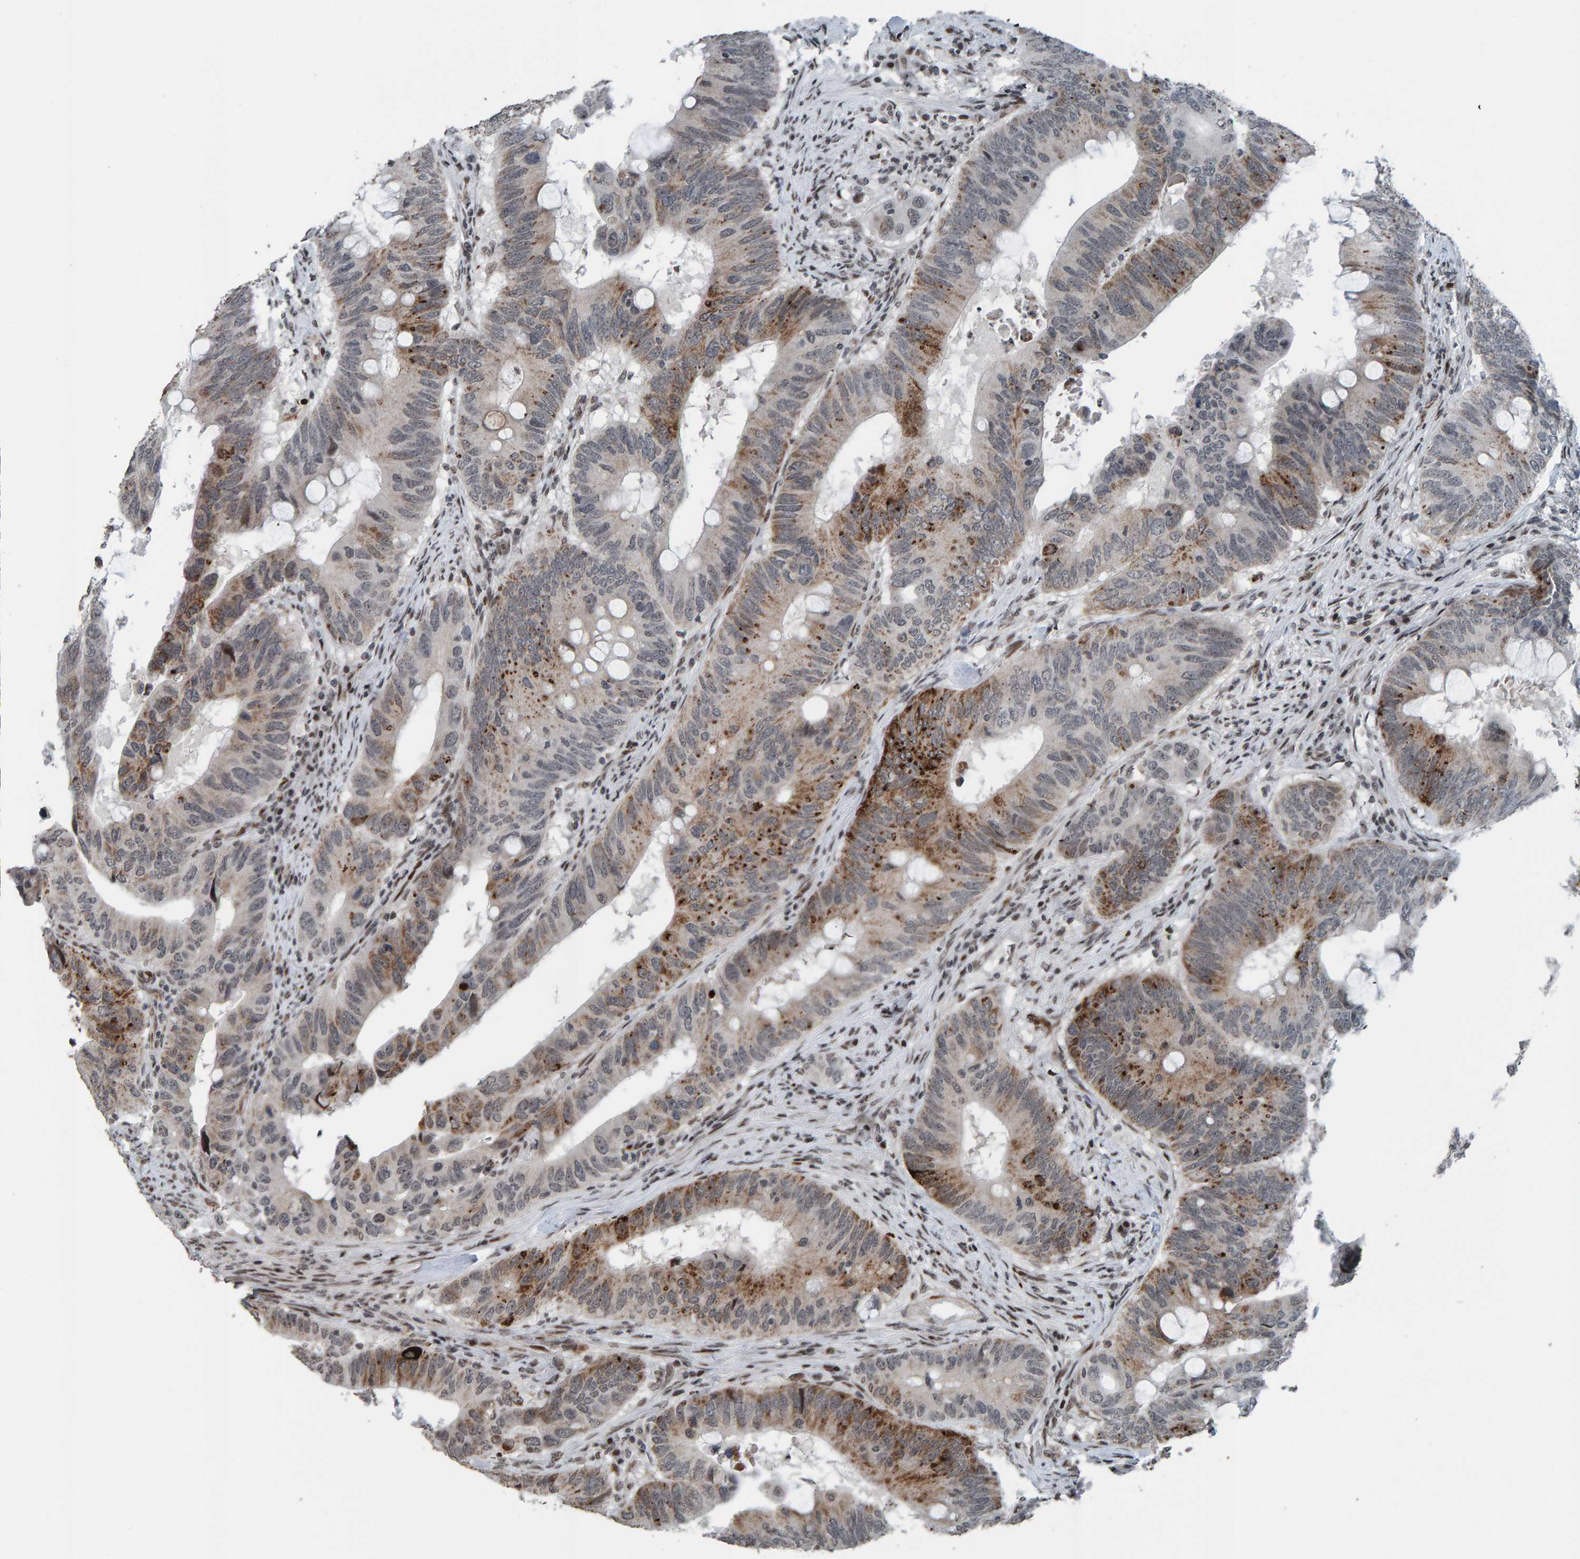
{"staining": {"intensity": "moderate", "quantity": "25%-75%", "location": "cytoplasmic/membranous,nuclear"}, "tissue": "colorectal cancer", "cell_type": "Tumor cells", "image_type": "cancer", "snomed": [{"axis": "morphology", "description": "Adenocarcinoma, NOS"}, {"axis": "topography", "description": "Colon"}], "caption": "Immunohistochemical staining of human colorectal adenocarcinoma demonstrates medium levels of moderate cytoplasmic/membranous and nuclear protein positivity in about 25%-75% of tumor cells.", "gene": "ZNF366", "patient": {"sex": "male", "age": 71}}